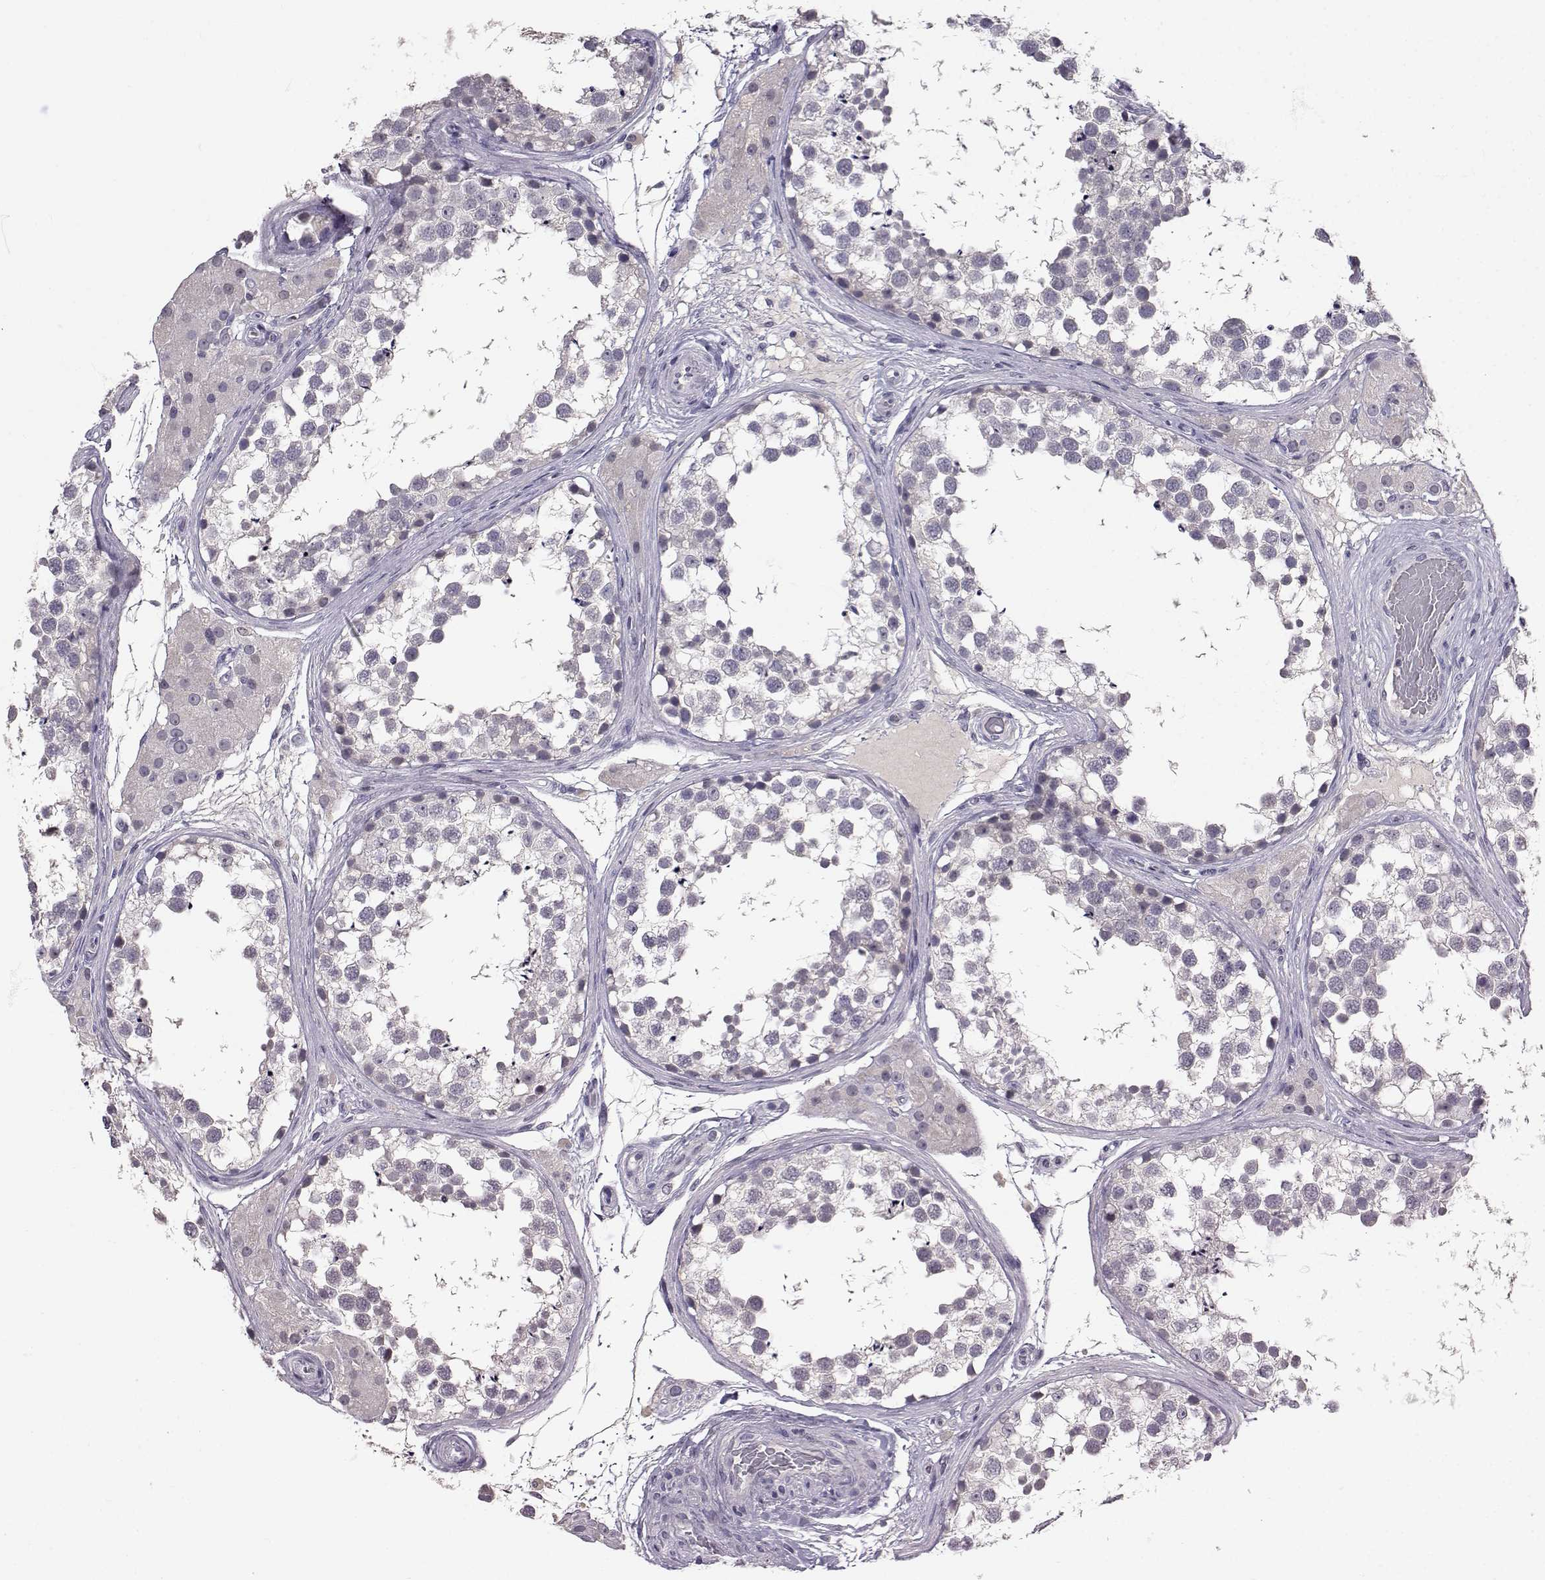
{"staining": {"intensity": "negative", "quantity": "none", "location": "none"}, "tissue": "testis", "cell_type": "Cells in seminiferous ducts", "image_type": "normal", "snomed": [{"axis": "morphology", "description": "Normal tissue, NOS"}, {"axis": "morphology", "description": "Seminoma, NOS"}, {"axis": "topography", "description": "Testis"}], "caption": "Micrograph shows no significant protein positivity in cells in seminiferous ducts of normal testis. (Immunohistochemistry (ihc), brightfield microscopy, high magnification).", "gene": "SLC6A3", "patient": {"sex": "male", "age": 65}}